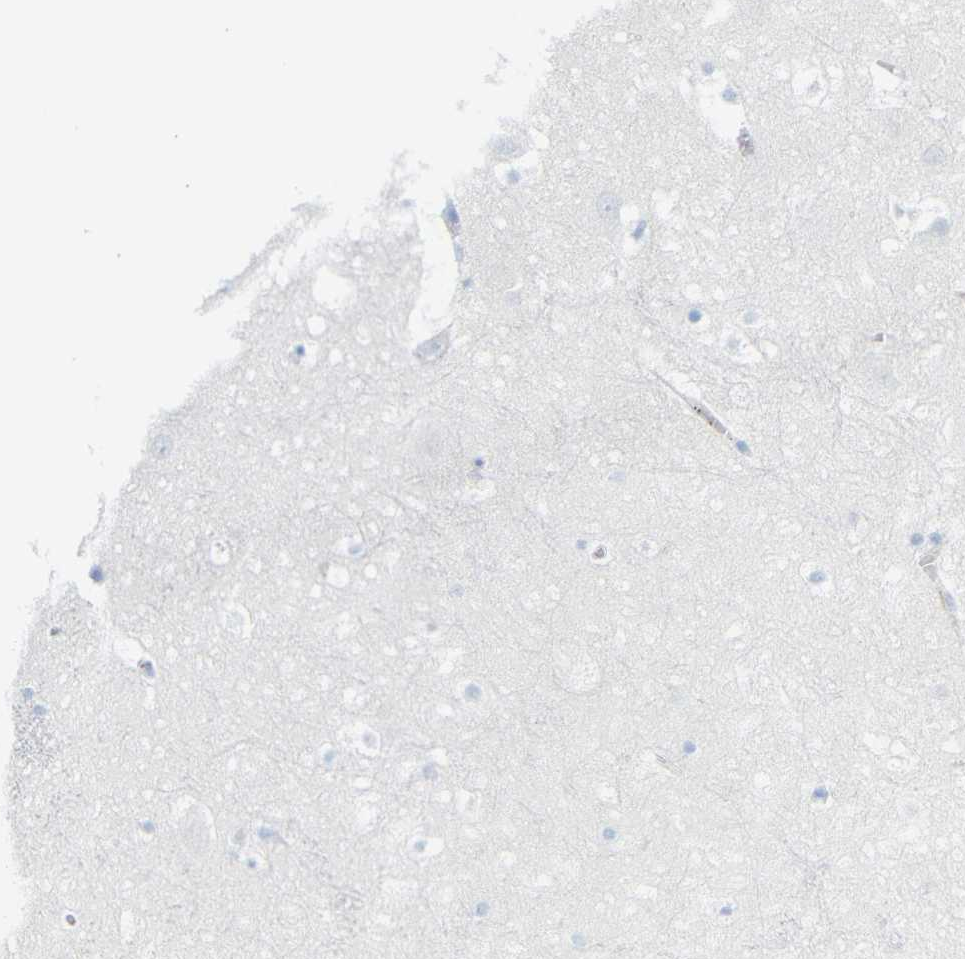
{"staining": {"intensity": "negative", "quantity": "none", "location": "none"}, "tissue": "hippocampus", "cell_type": "Glial cells", "image_type": "normal", "snomed": [{"axis": "morphology", "description": "Normal tissue, NOS"}, {"axis": "topography", "description": "Hippocampus"}], "caption": "IHC of benign hippocampus exhibits no positivity in glial cells. (DAB IHC with hematoxylin counter stain).", "gene": "DYNAP", "patient": {"sex": "male", "age": 45}}